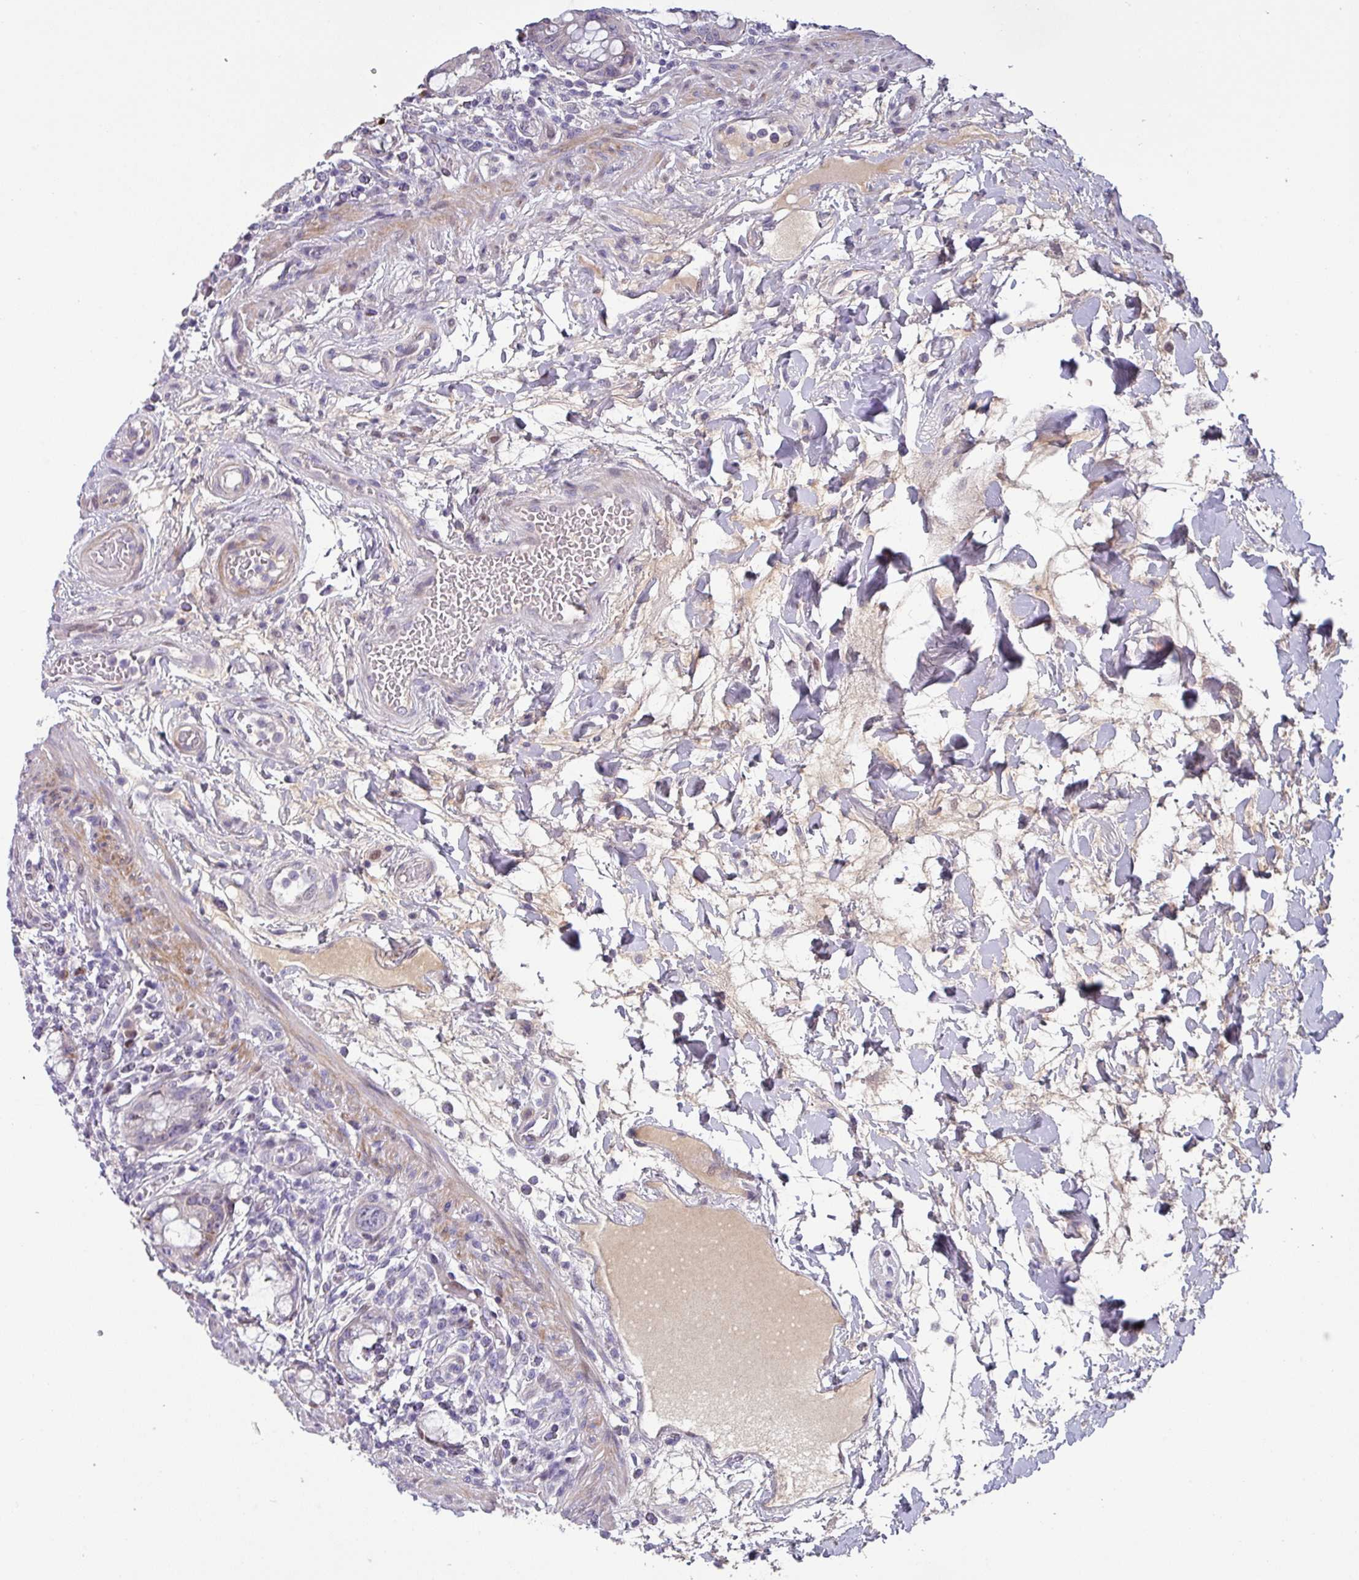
{"staining": {"intensity": "moderate", "quantity": "25%-75%", "location": "cytoplasmic/membranous"}, "tissue": "rectum", "cell_type": "Glandular cells", "image_type": "normal", "snomed": [{"axis": "morphology", "description": "Normal tissue, NOS"}, {"axis": "topography", "description": "Rectum"}], "caption": "Immunohistochemical staining of normal human rectum exhibits 25%-75% levels of moderate cytoplasmic/membranous protein expression in approximately 25%-75% of glandular cells.", "gene": "KLHL3", "patient": {"sex": "female", "age": 57}}